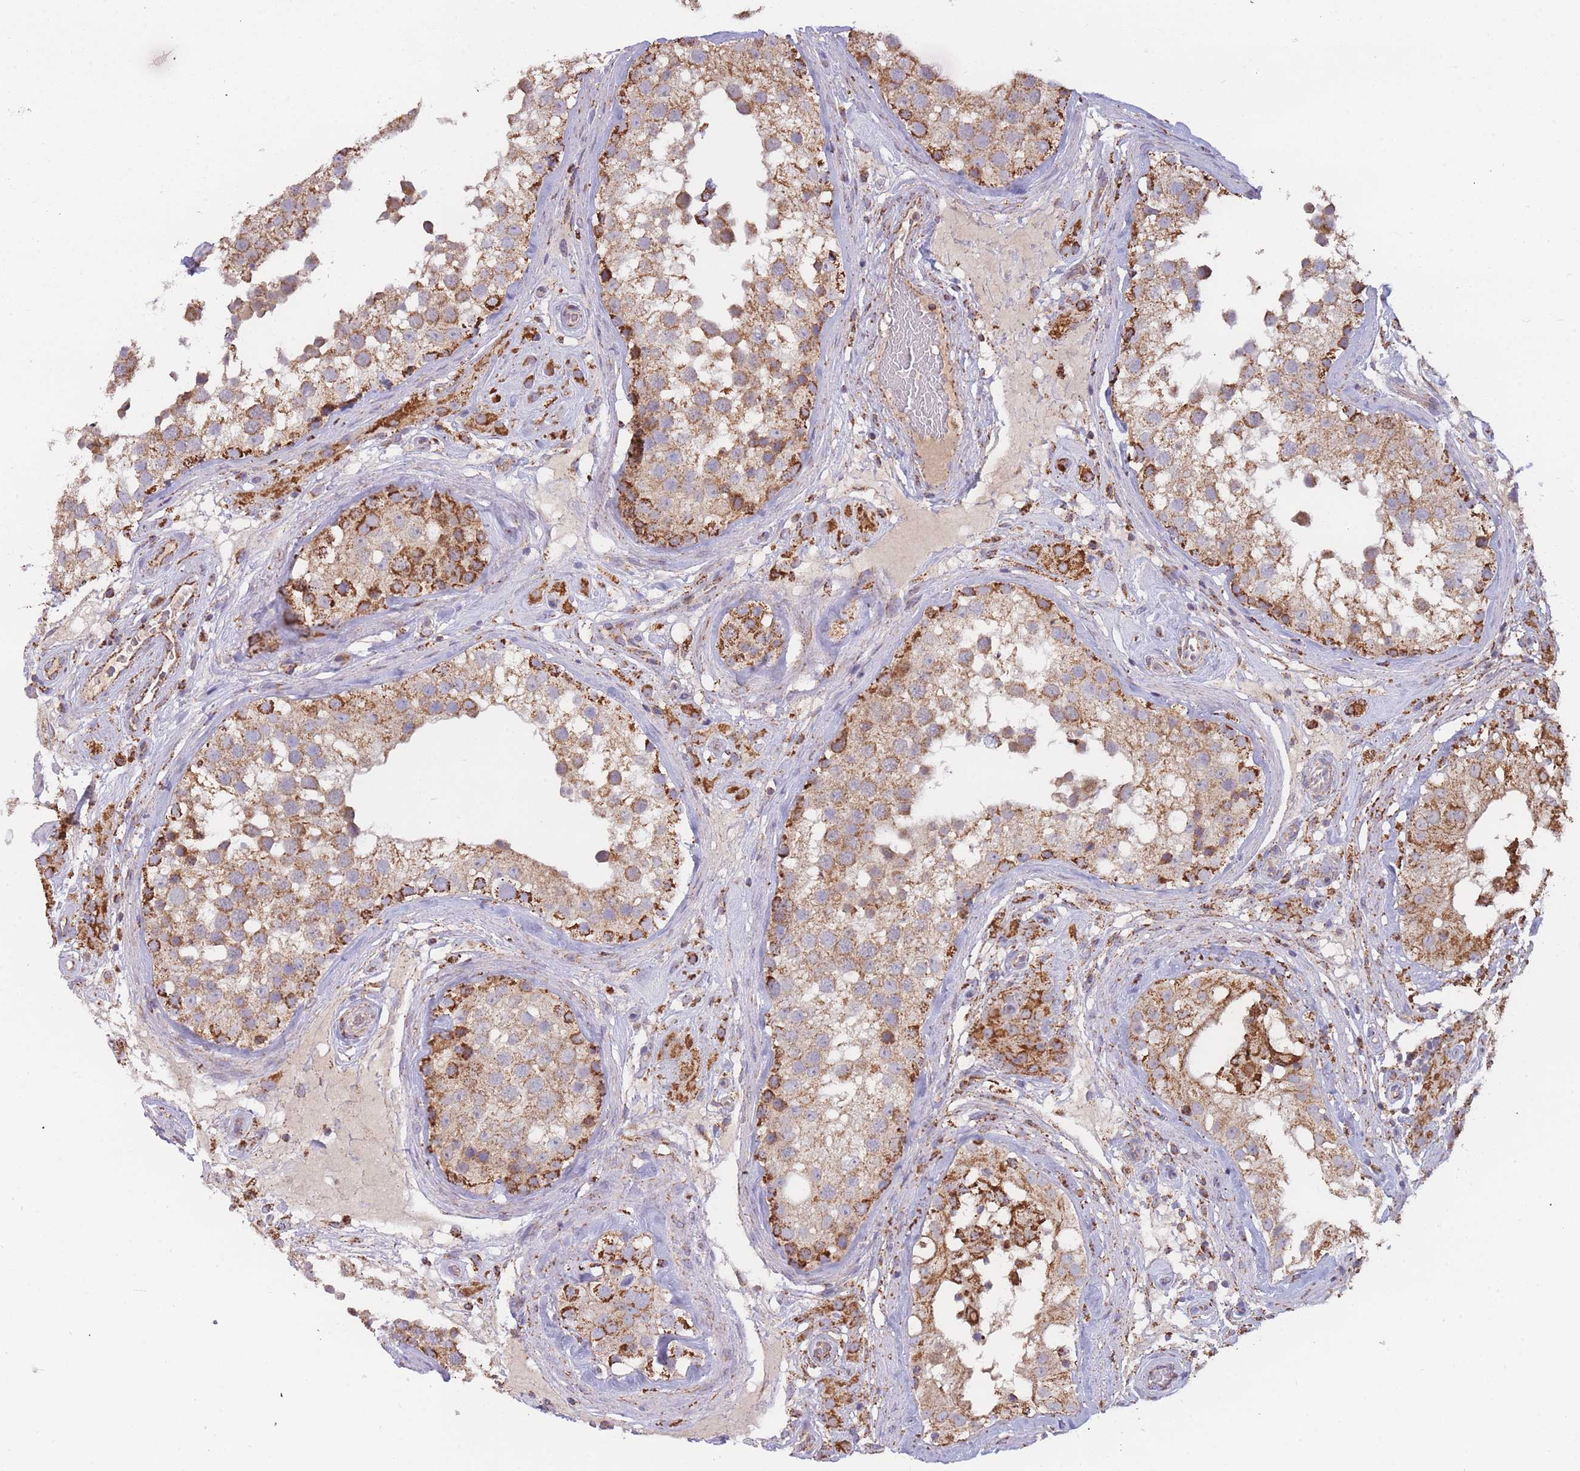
{"staining": {"intensity": "strong", "quantity": "25%-75%", "location": "cytoplasmic/membranous"}, "tissue": "testis", "cell_type": "Cells in seminiferous ducts", "image_type": "normal", "snomed": [{"axis": "morphology", "description": "Normal tissue, NOS"}, {"axis": "topography", "description": "Testis"}], "caption": "High-magnification brightfield microscopy of unremarkable testis stained with DAB (brown) and counterstained with hematoxylin (blue). cells in seminiferous ducts exhibit strong cytoplasmic/membranous positivity is identified in approximately25%-75% of cells.", "gene": "MRPL17", "patient": {"sex": "male", "age": 46}}